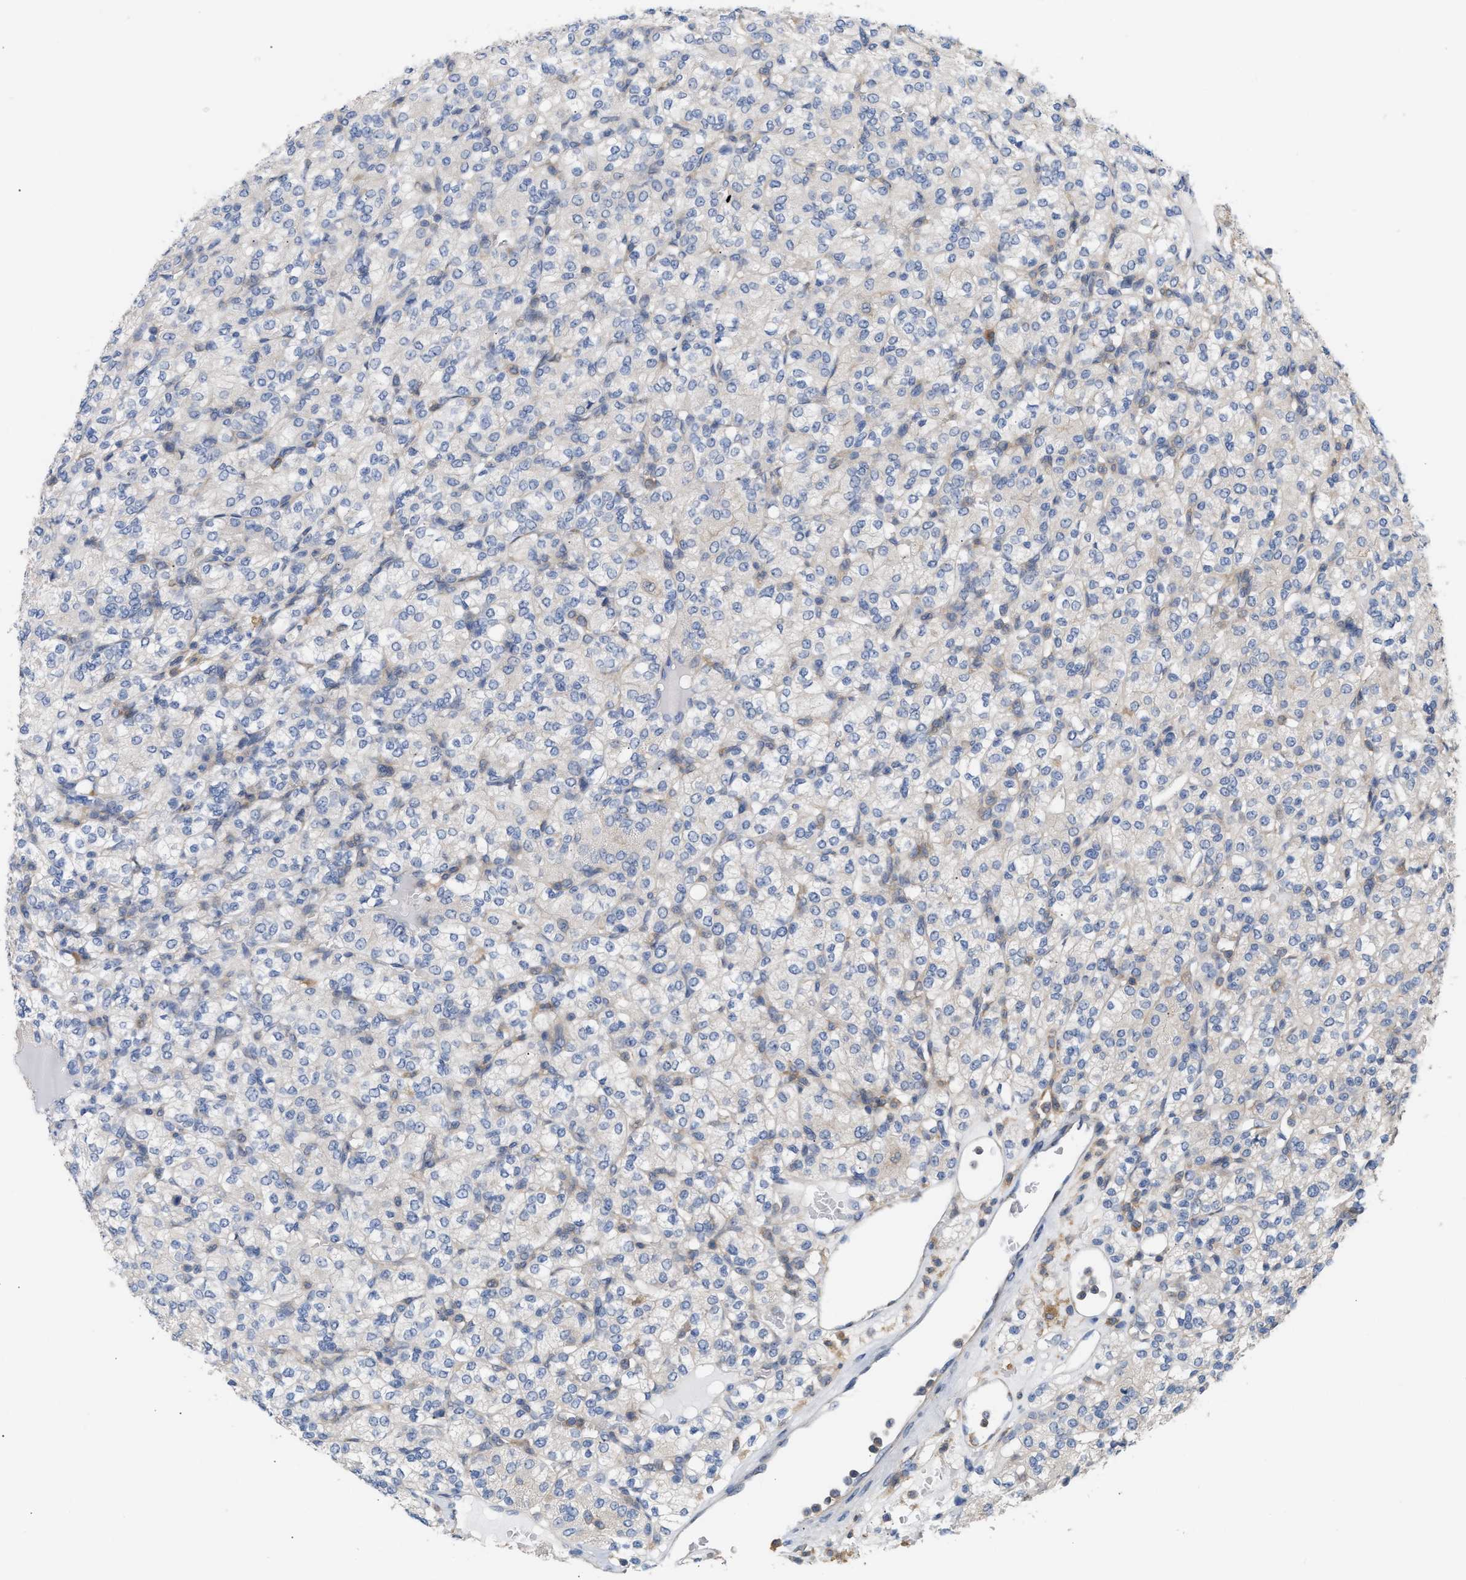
{"staining": {"intensity": "negative", "quantity": "none", "location": "none"}, "tissue": "renal cancer", "cell_type": "Tumor cells", "image_type": "cancer", "snomed": [{"axis": "morphology", "description": "Adenocarcinoma, NOS"}, {"axis": "topography", "description": "Kidney"}], "caption": "DAB immunohistochemical staining of renal adenocarcinoma shows no significant expression in tumor cells.", "gene": "DBNL", "patient": {"sex": "male", "age": 77}}